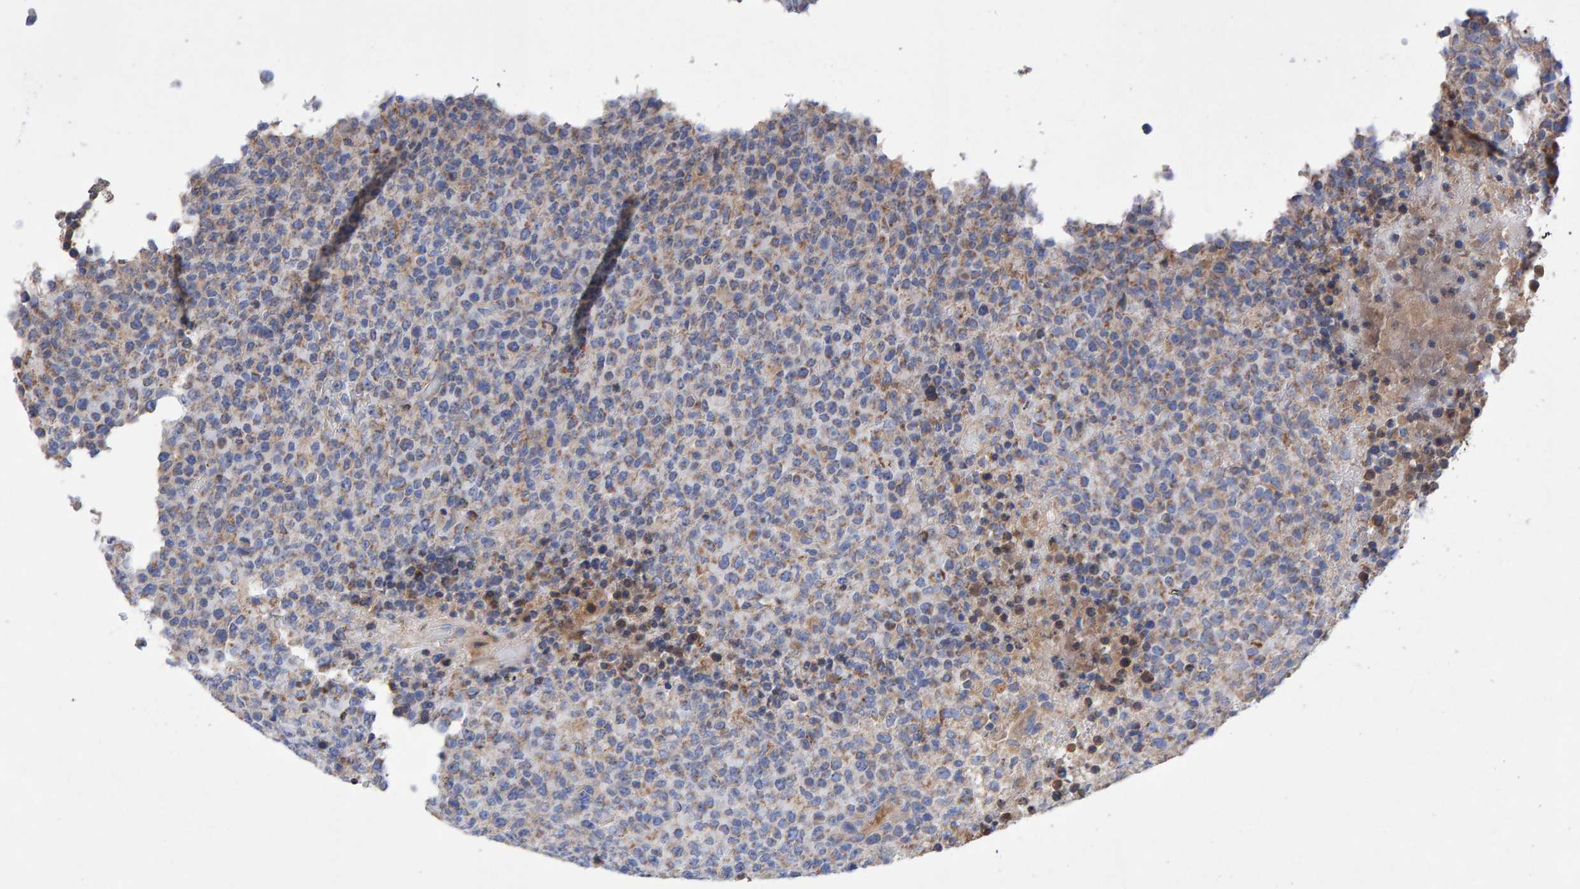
{"staining": {"intensity": "weak", "quantity": "<25%", "location": "cytoplasmic/membranous"}, "tissue": "lymphoma", "cell_type": "Tumor cells", "image_type": "cancer", "snomed": [{"axis": "morphology", "description": "Malignant lymphoma, non-Hodgkin's type, High grade"}, {"axis": "topography", "description": "Lymph node"}], "caption": "High magnification brightfield microscopy of malignant lymphoma, non-Hodgkin's type (high-grade) stained with DAB (brown) and counterstained with hematoxylin (blue): tumor cells show no significant positivity.", "gene": "EFR3A", "patient": {"sex": "male", "age": 13}}